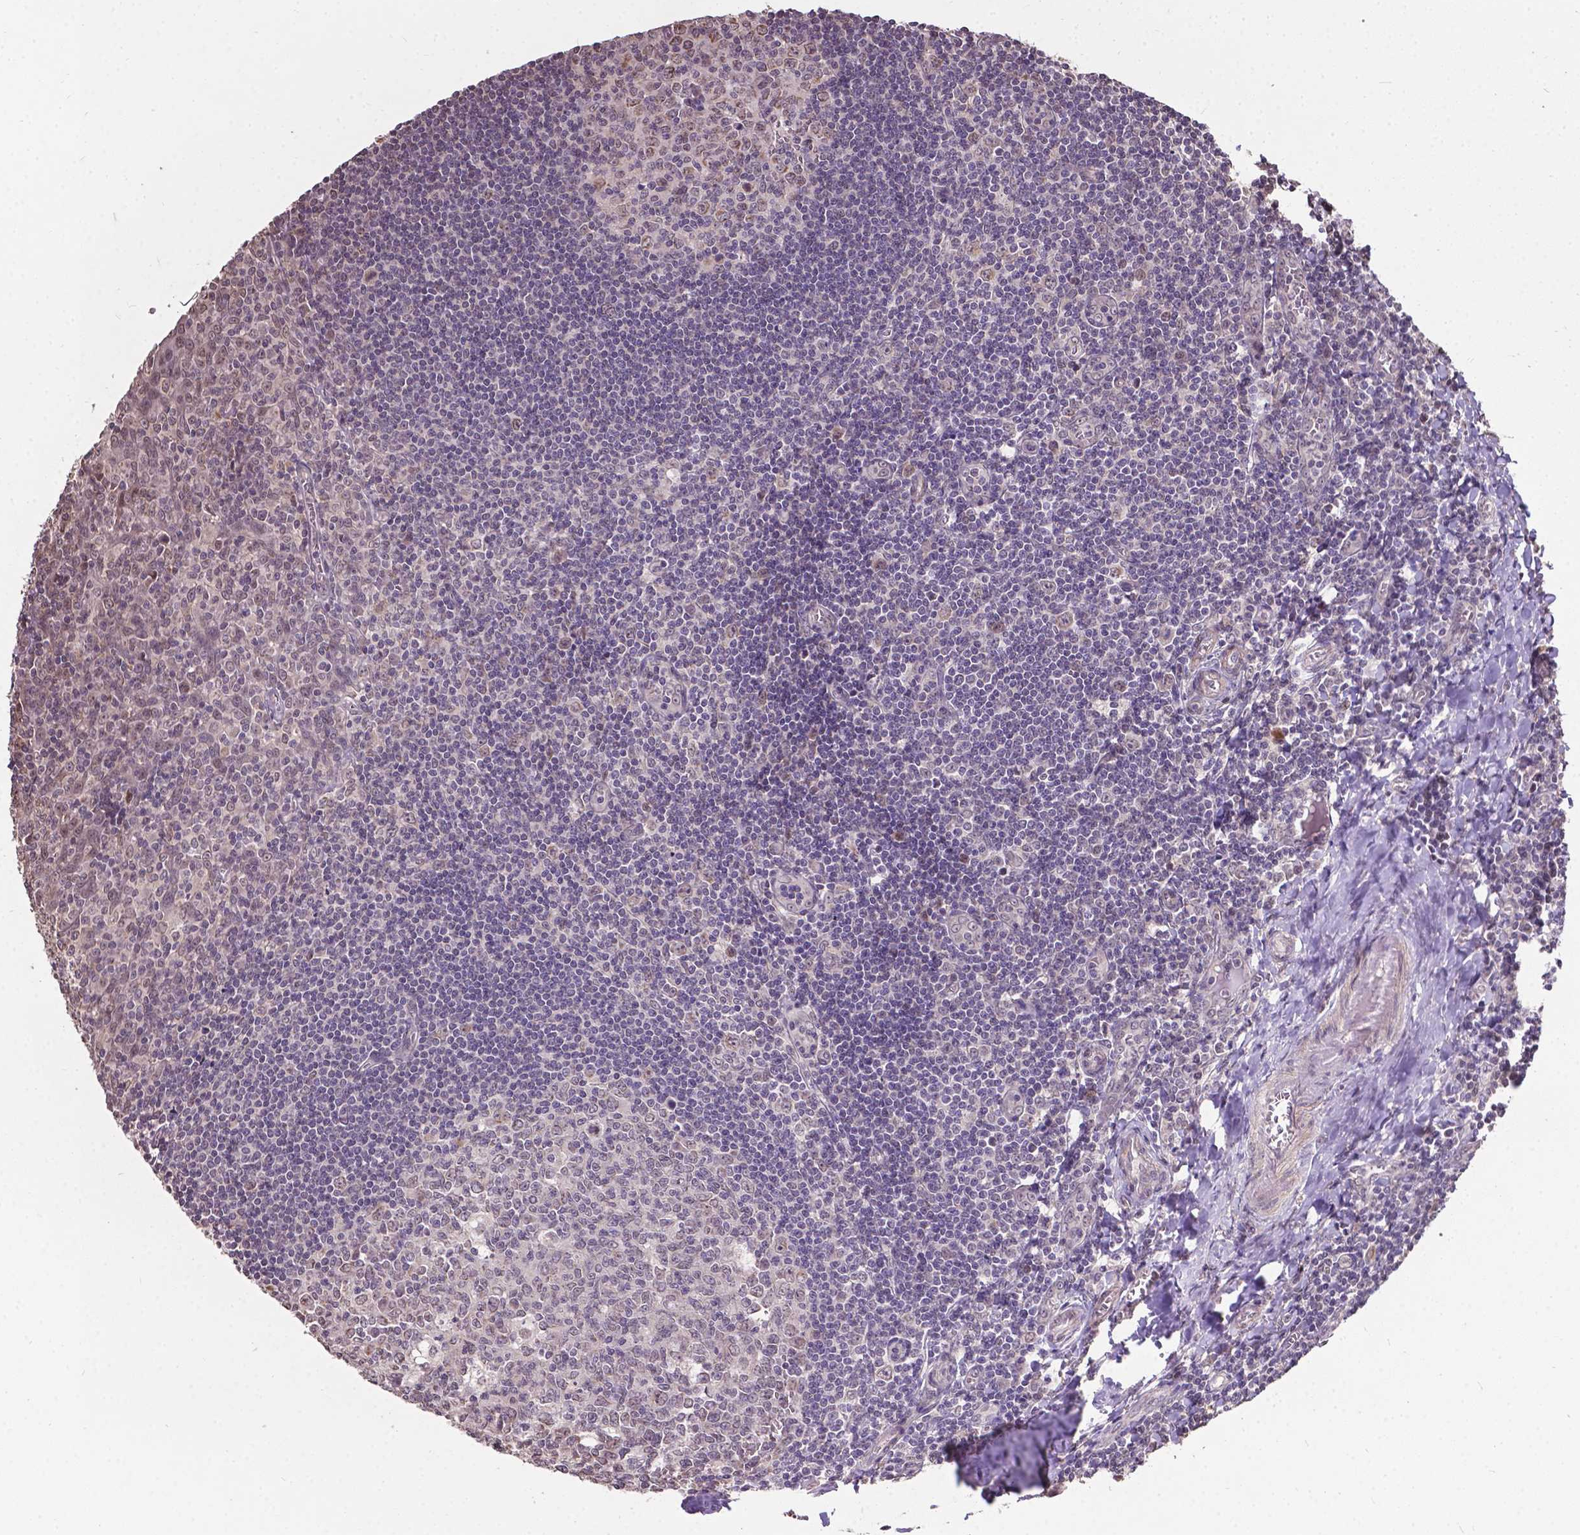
{"staining": {"intensity": "negative", "quantity": "none", "location": "none"}, "tissue": "tonsil", "cell_type": "Germinal center cells", "image_type": "normal", "snomed": [{"axis": "morphology", "description": "Normal tissue, NOS"}, {"axis": "morphology", "description": "Inflammation, NOS"}, {"axis": "topography", "description": "Tonsil"}], "caption": "Image shows no protein expression in germinal center cells of normal tonsil.", "gene": "GLRA2", "patient": {"sex": "female", "age": 31}}